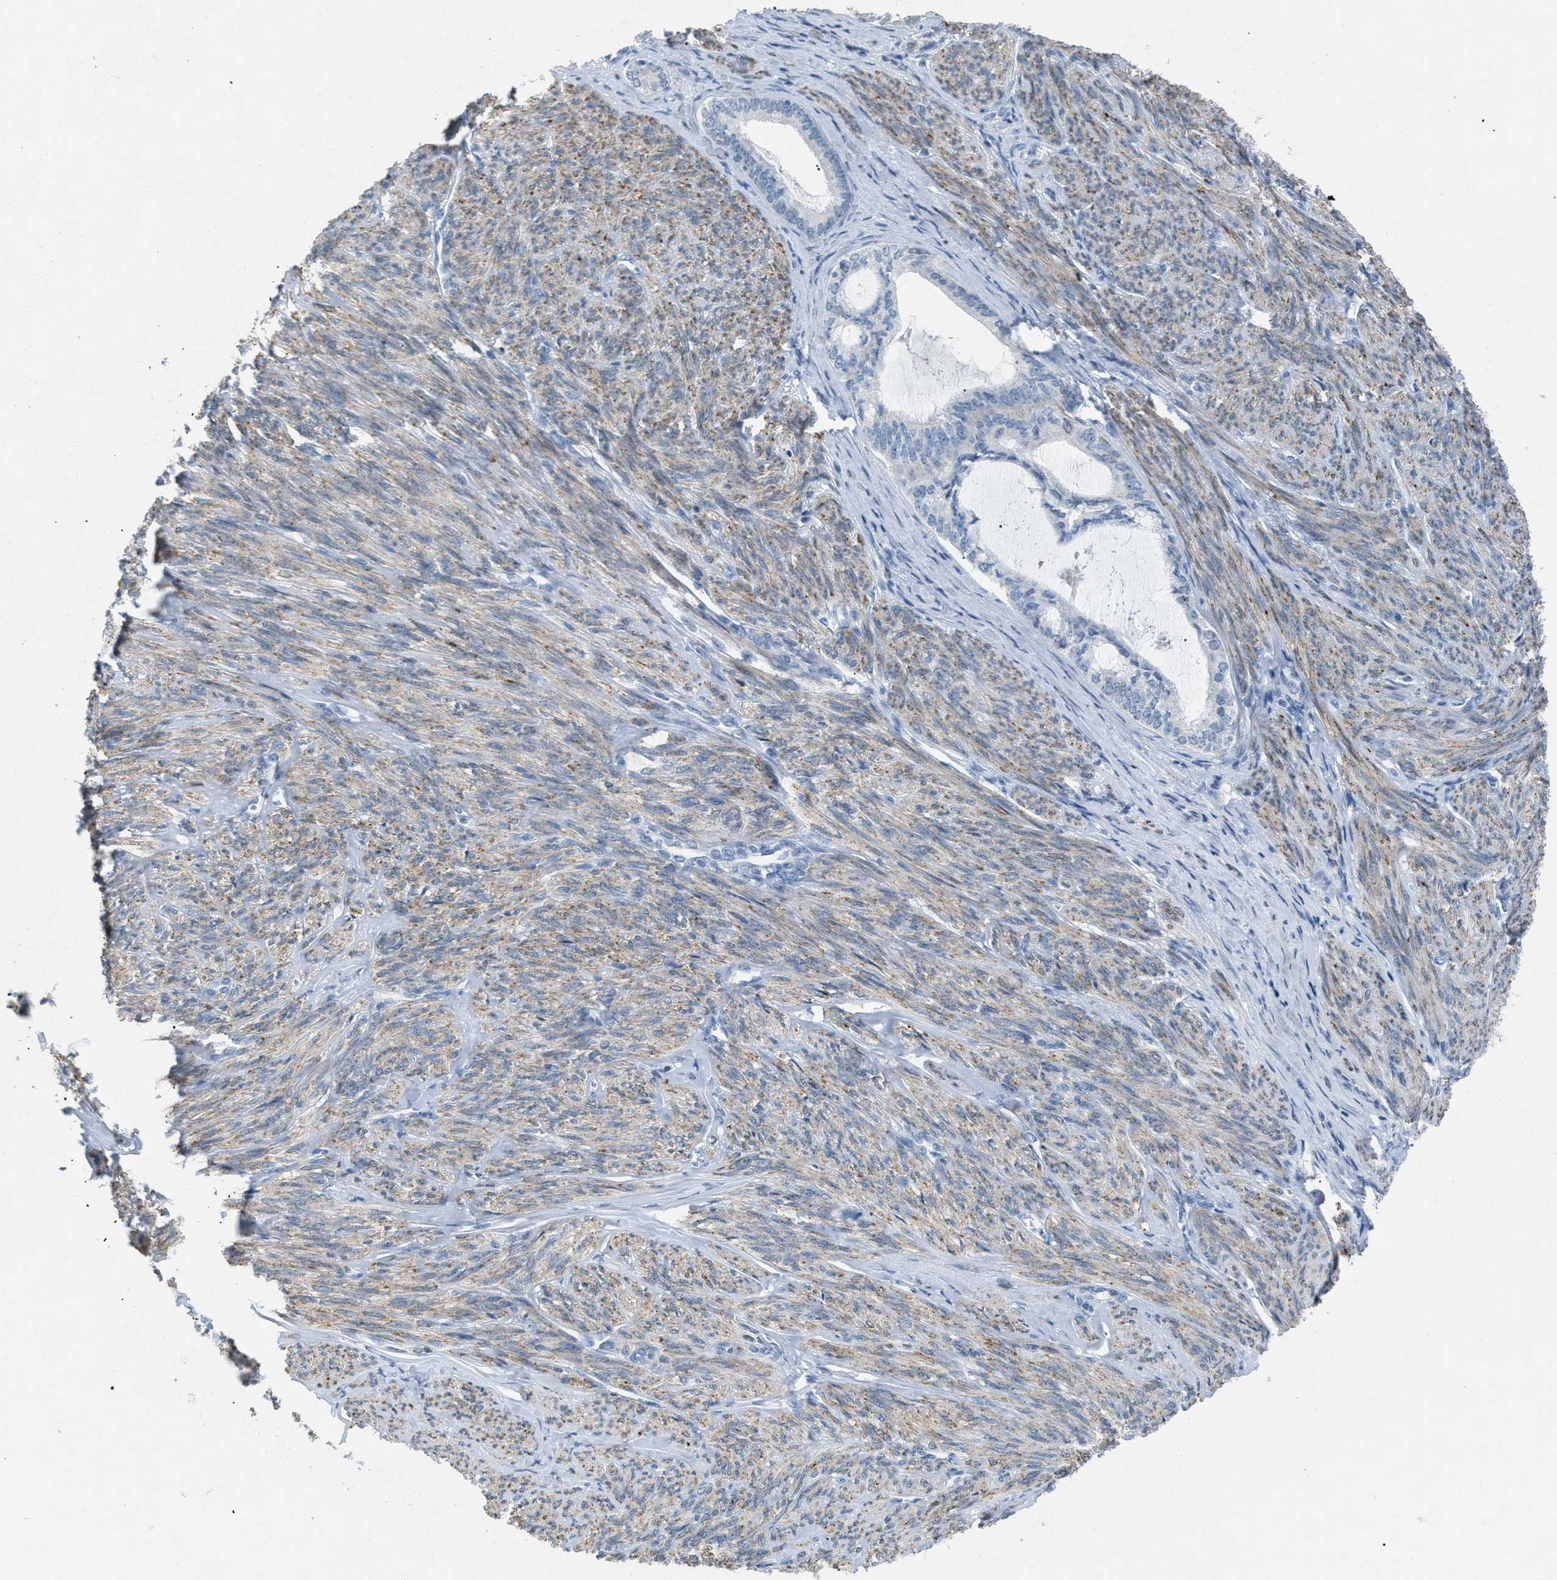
{"staining": {"intensity": "moderate", "quantity": "<25%", "location": "nuclear"}, "tissue": "endometrial cancer", "cell_type": "Tumor cells", "image_type": "cancer", "snomed": [{"axis": "morphology", "description": "Adenocarcinoma, NOS"}, {"axis": "topography", "description": "Endometrium"}], "caption": "Moderate nuclear expression is identified in approximately <25% of tumor cells in adenocarcinoma (endometrial). (IHC, brightfield microscopy, high magnification).", "gene": "TASOR", "patient": {"sex": "female", "age": 86}}